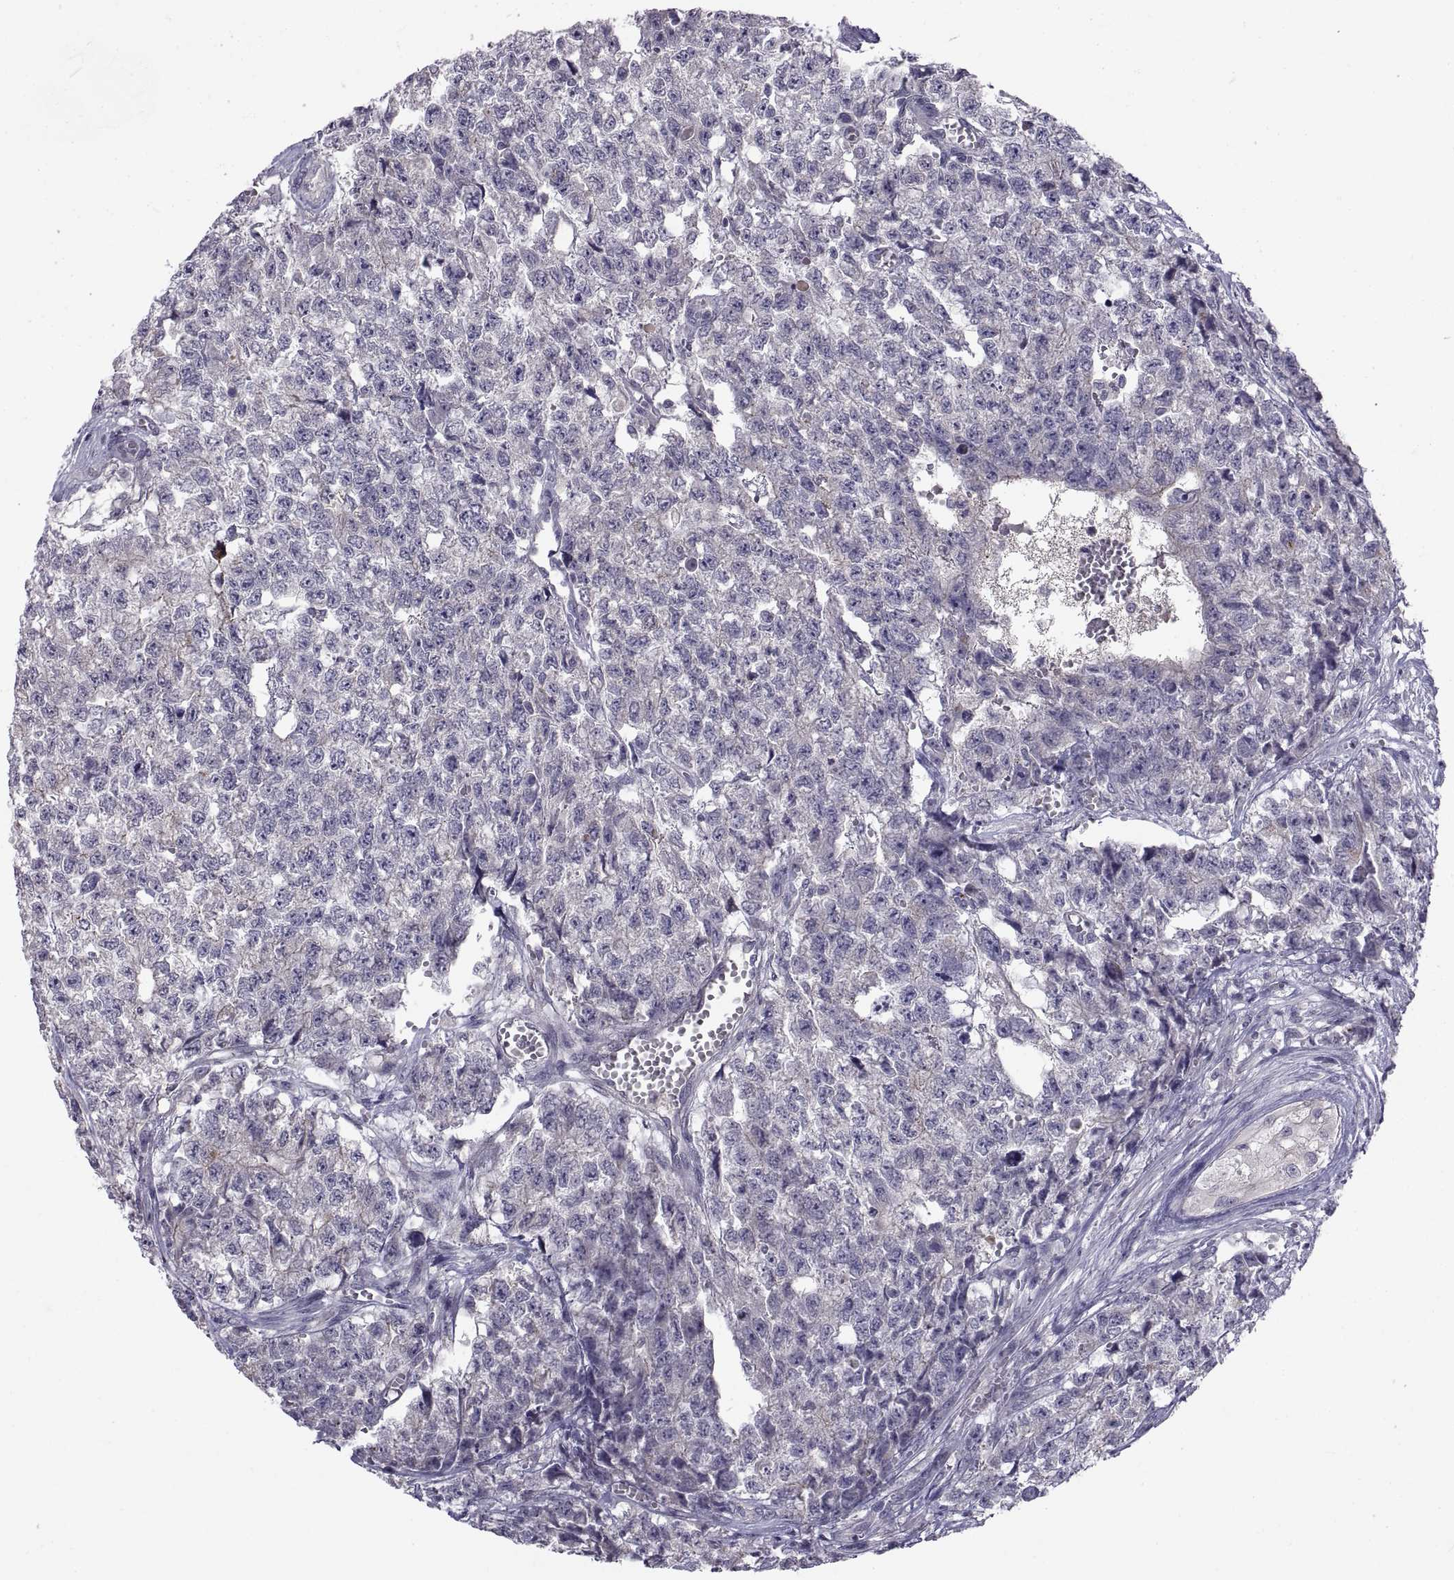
{"staining": {"intensity": "negative", "quantity": "none", "location": "none"}, "tissue": "testis cancer", "cell_type": "Tumor cells", "image_type": "cancer", "snomed": [{"axis": "morphology", "description": "Seminoma, NOS"}, {"axis": "morphology", "description": "Carcinoma, Embryonal, NOS"}, {"axis": "topography", "description": "Testis"}], "caption": "Tumor cells are negative for brown protein staining in testis cancer. (Stains: DAB (3,3'-diaminobenzidine) immunohistochemistry (IHC) with hematoxylin counter stain, Microscopy: brightfield microscopy at high magnification).", "gene": "NPTX2", "patient": {"sex": "male", "age": 22}}